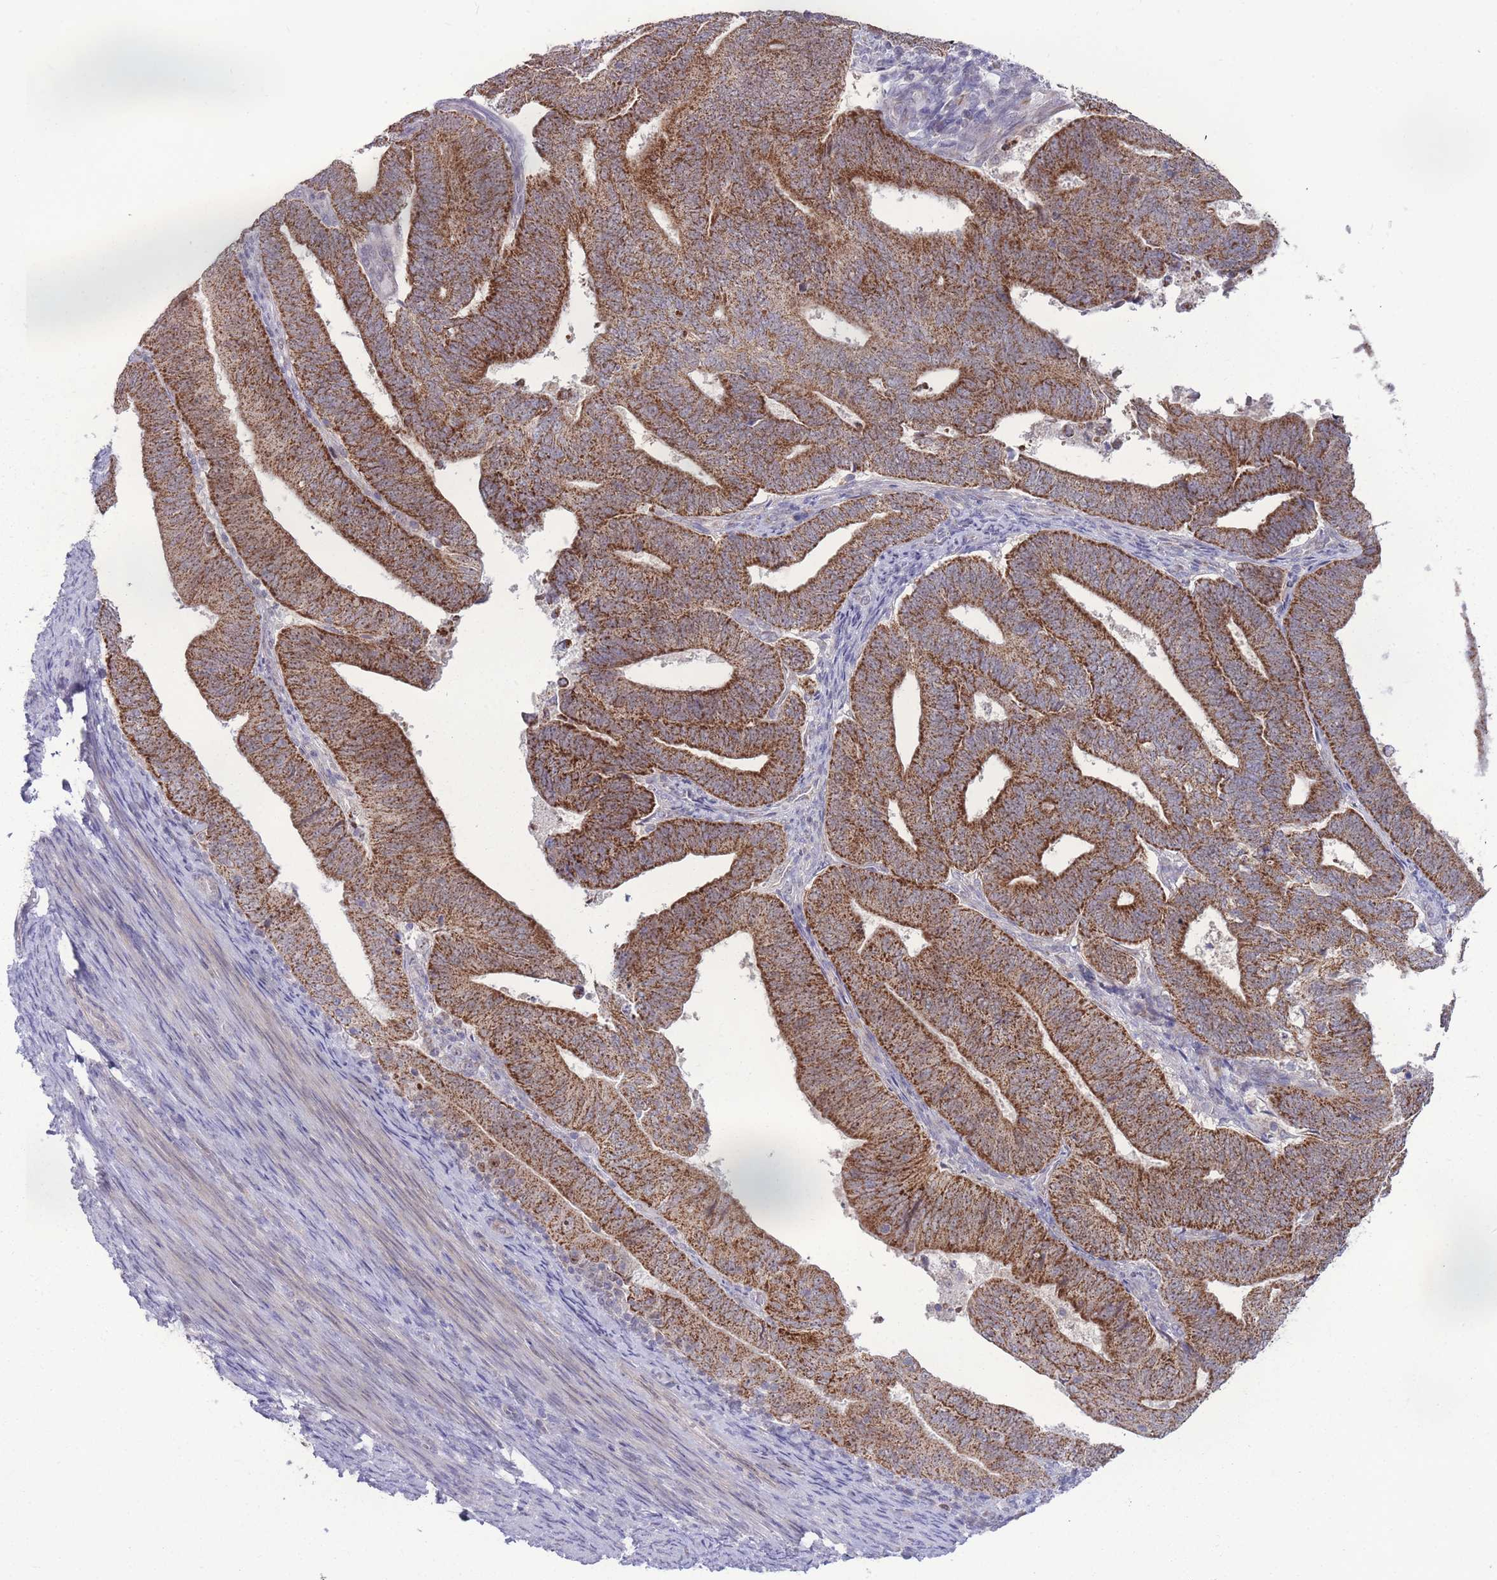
{"staining": {"intensity": "strong", "quantity": ">75%", "location": "cytoplasmic/membranous"}, "tissue": "endometrial cancer", "cell_type": "Tumor cells", "image_type": "cancer", "snomed": [{"axis": "morphology", "description": "Adenocarcinoma, NOS"}, {"axis": "topography", "description": "Endometrium"}], "caption": "About >75% of tumor cells in human endometrial cancer (adenocarcinoma) reveal strong cytoplasmic/membranous protein staining as visualized by brown immunohistochemical staining.", "gene": "MCIDAS", "patient": {"sex": "female", "age": 70}}